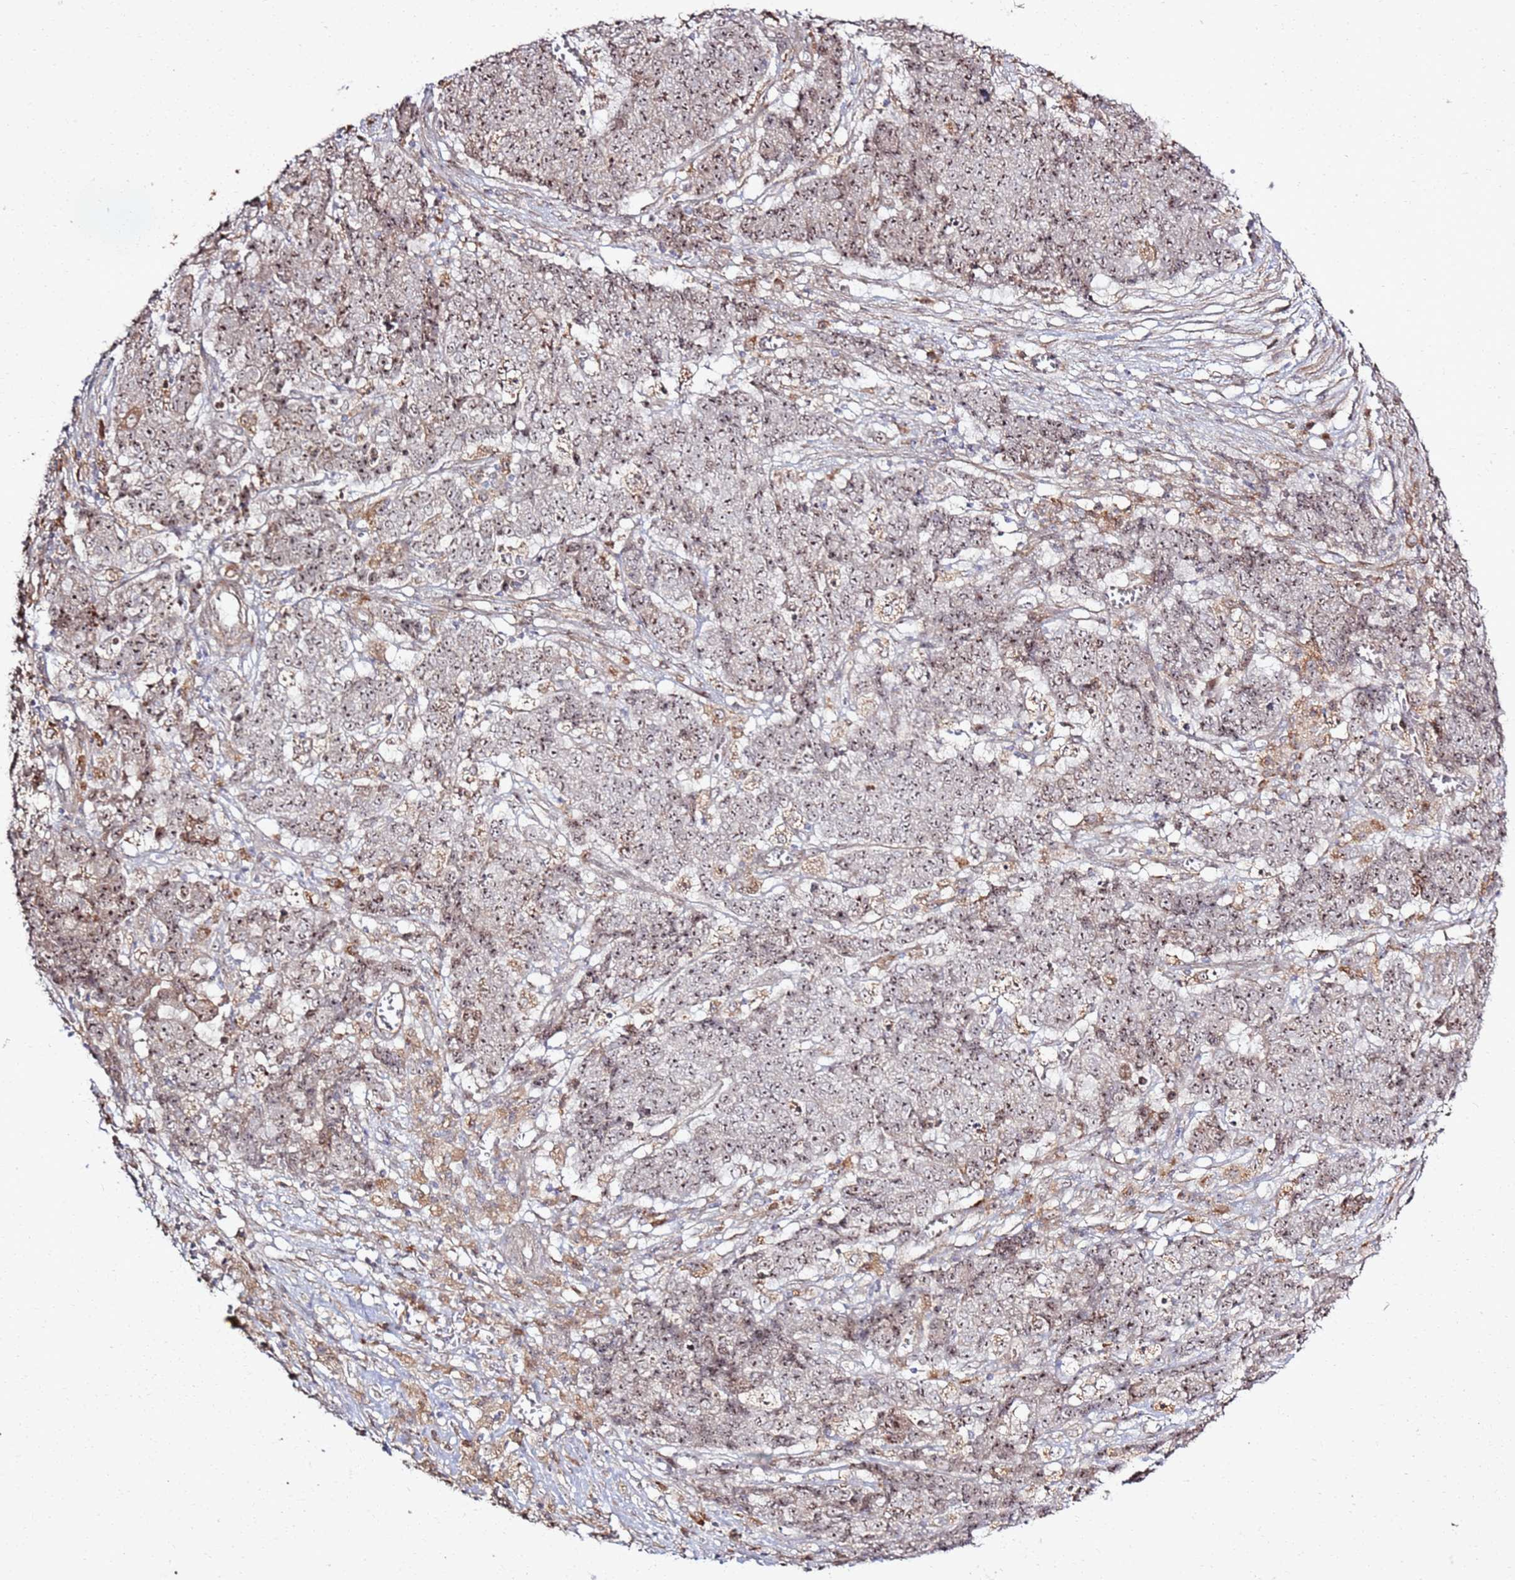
{"staining": {"intensity": "moderate", "quantity": ">75%", "location": "nuclear"}, "tissue": "ovarian cancer", "cell_type": "Tumor cells", "image_type": "cancer", "snomed": [{"axis": "morphology", "description": "Carcinoma, endometroid"}, {"axis": "topography", "description": "Ovary"}], "caption": "Endometroid carcinoma (ovarian) was stained to show a protein in brown. There is medium levels of moderate nuclear staining in approximately >75% of tumor cells. The staining was performed using DAB, with brown indicating positive protein expression. Nuclei are stained blue with hematoxylin.", "gene": "CNPY1", "patient": {"sex": "female", "age": 42}}